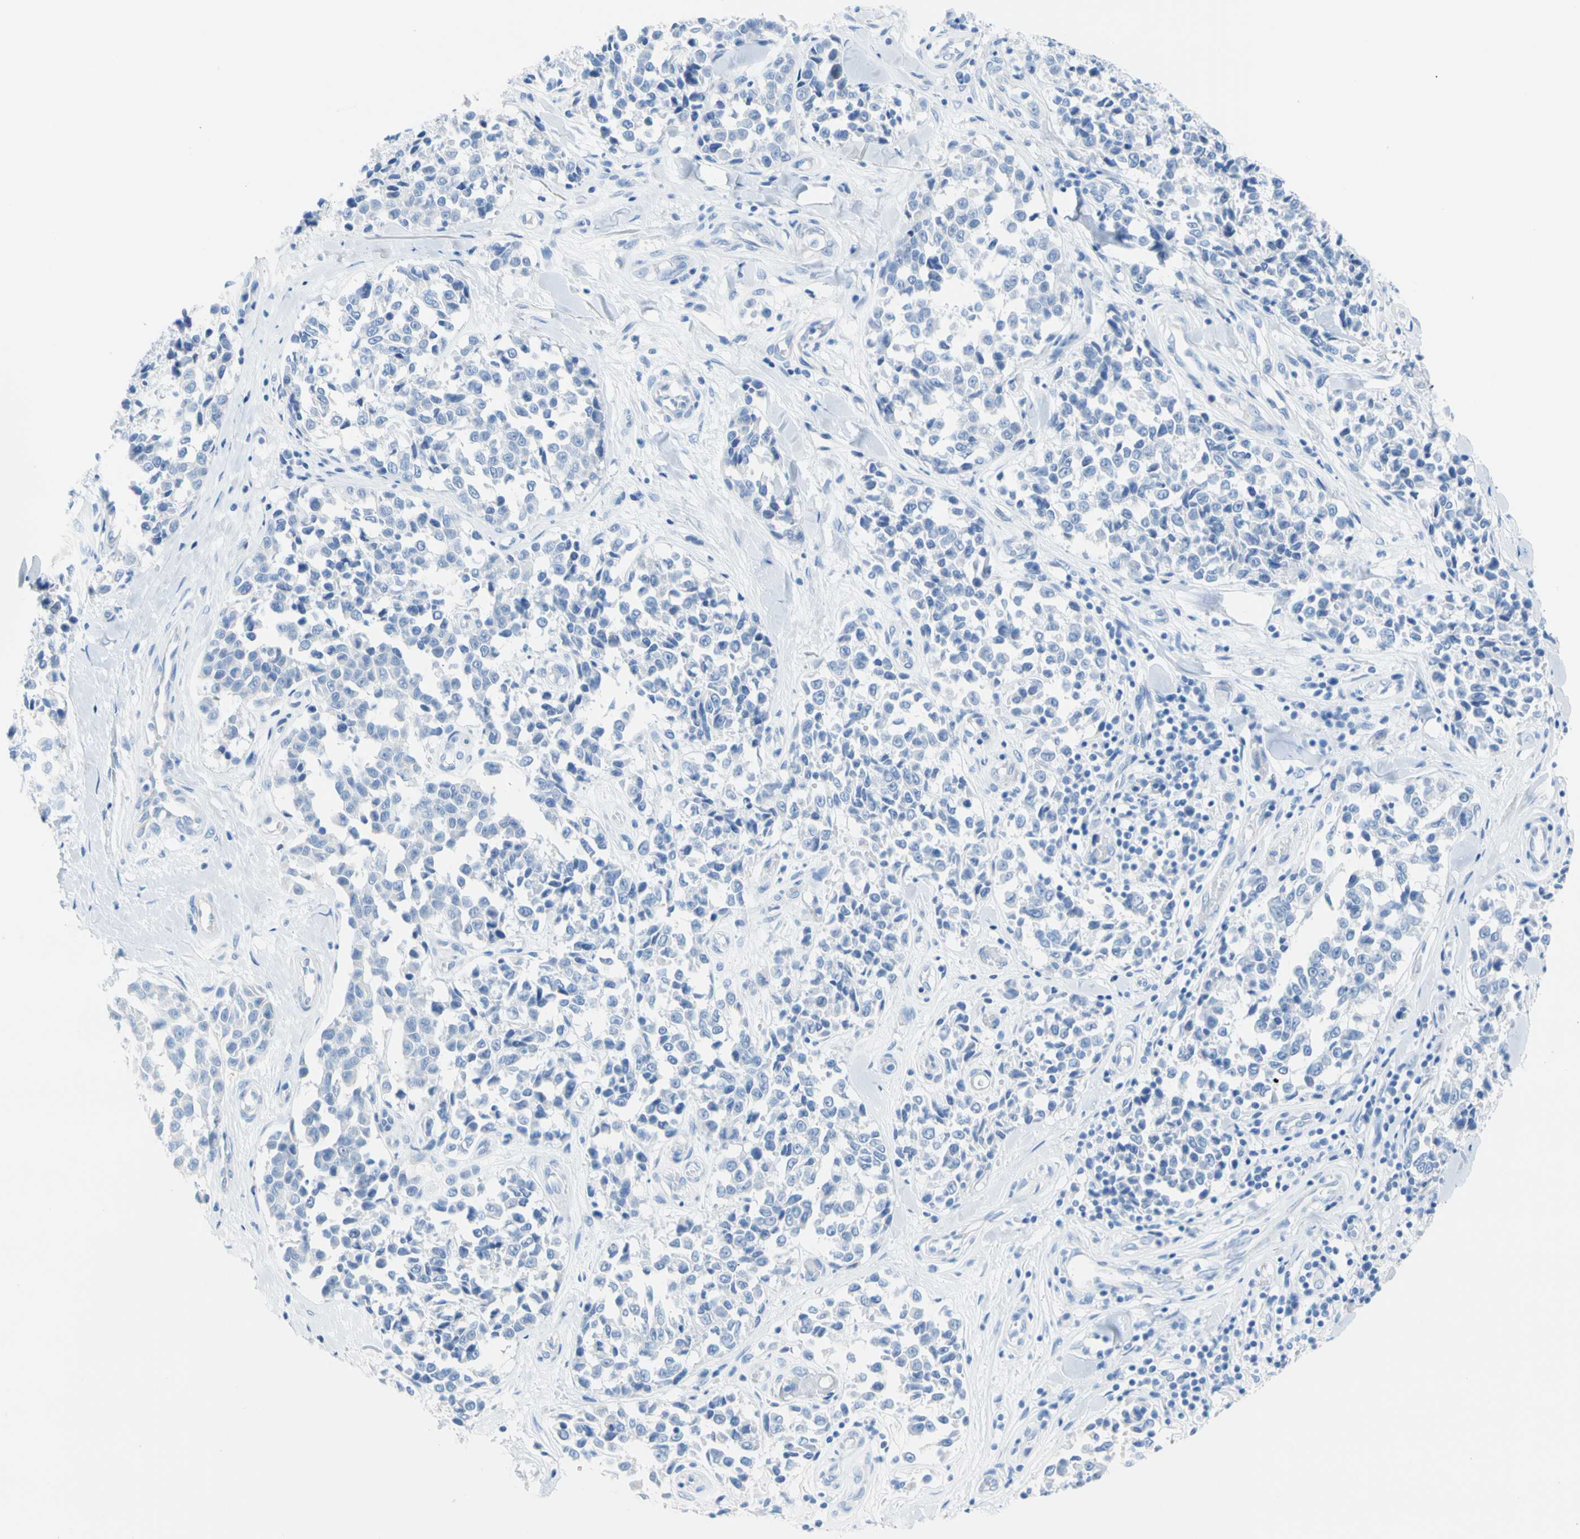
{"staining": {"intensity": "negative", "quantity": "none", "location": "none"}, "tissue": "melanoma", "cell_type": "Tumor cells", "image_type": "cancer", "snomed": [{"axis": "morphology", "description": "Malignant melanoma, NOS"}, {"axis": "topography", "description": "Skin"}], "caption": "This histopathology image is of malignant melanoma stained with immunohistochemistry (IHC) to label a protein in brown with the nuclei are counter-stained blue. There is no expression in tumor cells. The staining is performed using DAB (3,3'-diaminobenzidine) brown chromogen with nuclei counter-stained in using hematoxylin.", "gene": "CEL", "patient": {"sex": "female", "age": 64}}